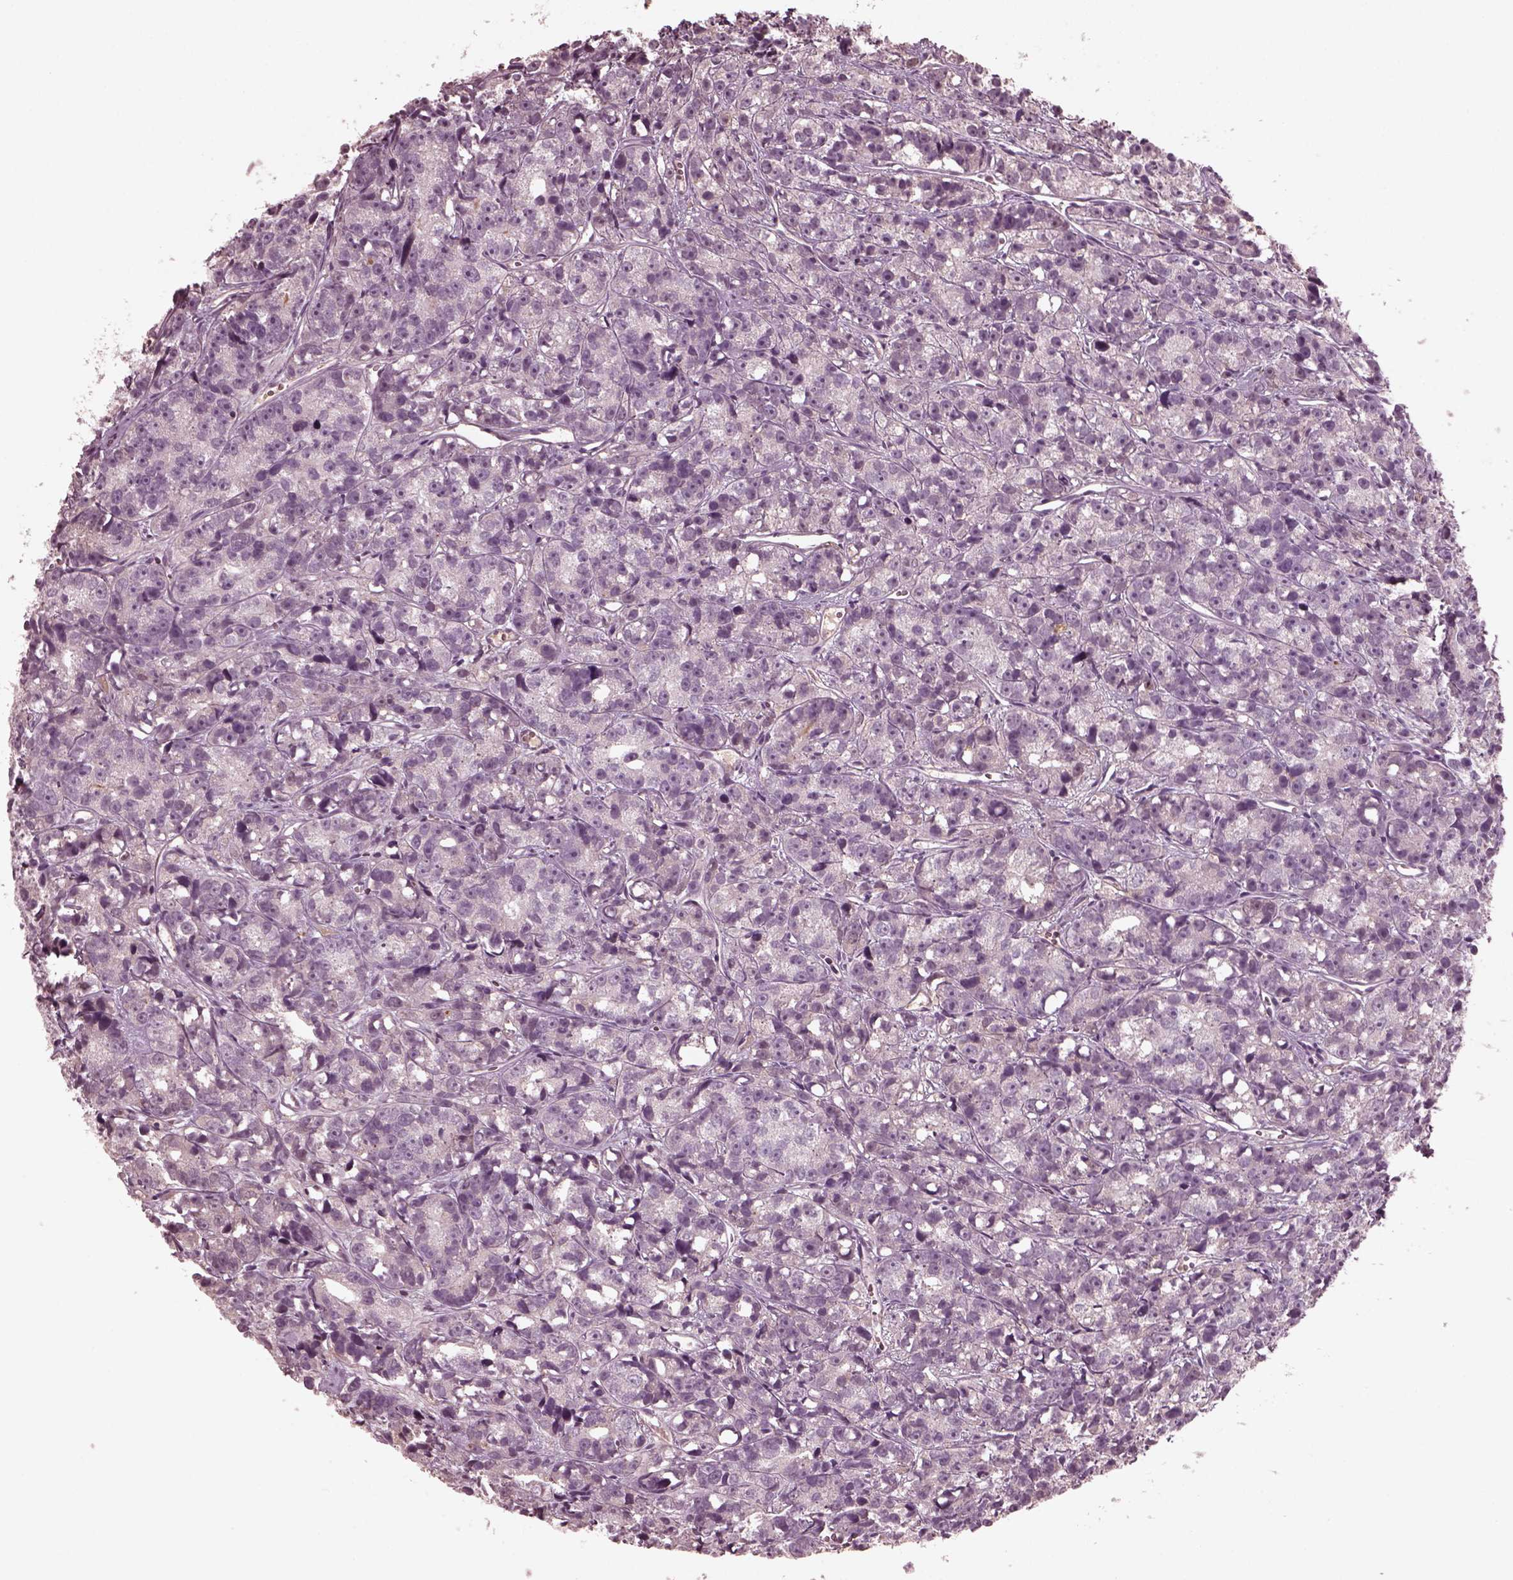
{"staining": {"intensity": "negative", "quantity": "none", "location": "none"}, "tissue": "prostate cancer", "cell_type": "Tumor cells", "image_type": "cancer", "snomed": [{"axis": "morphology", "description": "Adenocarcinoma, High grade"}, {"axis": "topography", "description": "Prostate"}], "caption": "Histopathology image shows no significant protein expression in tumor cells of prostate adenocarcinoma (high-grade).", "gene": "VWA5B1", "patient": {"sex": "male", "age": 77}}